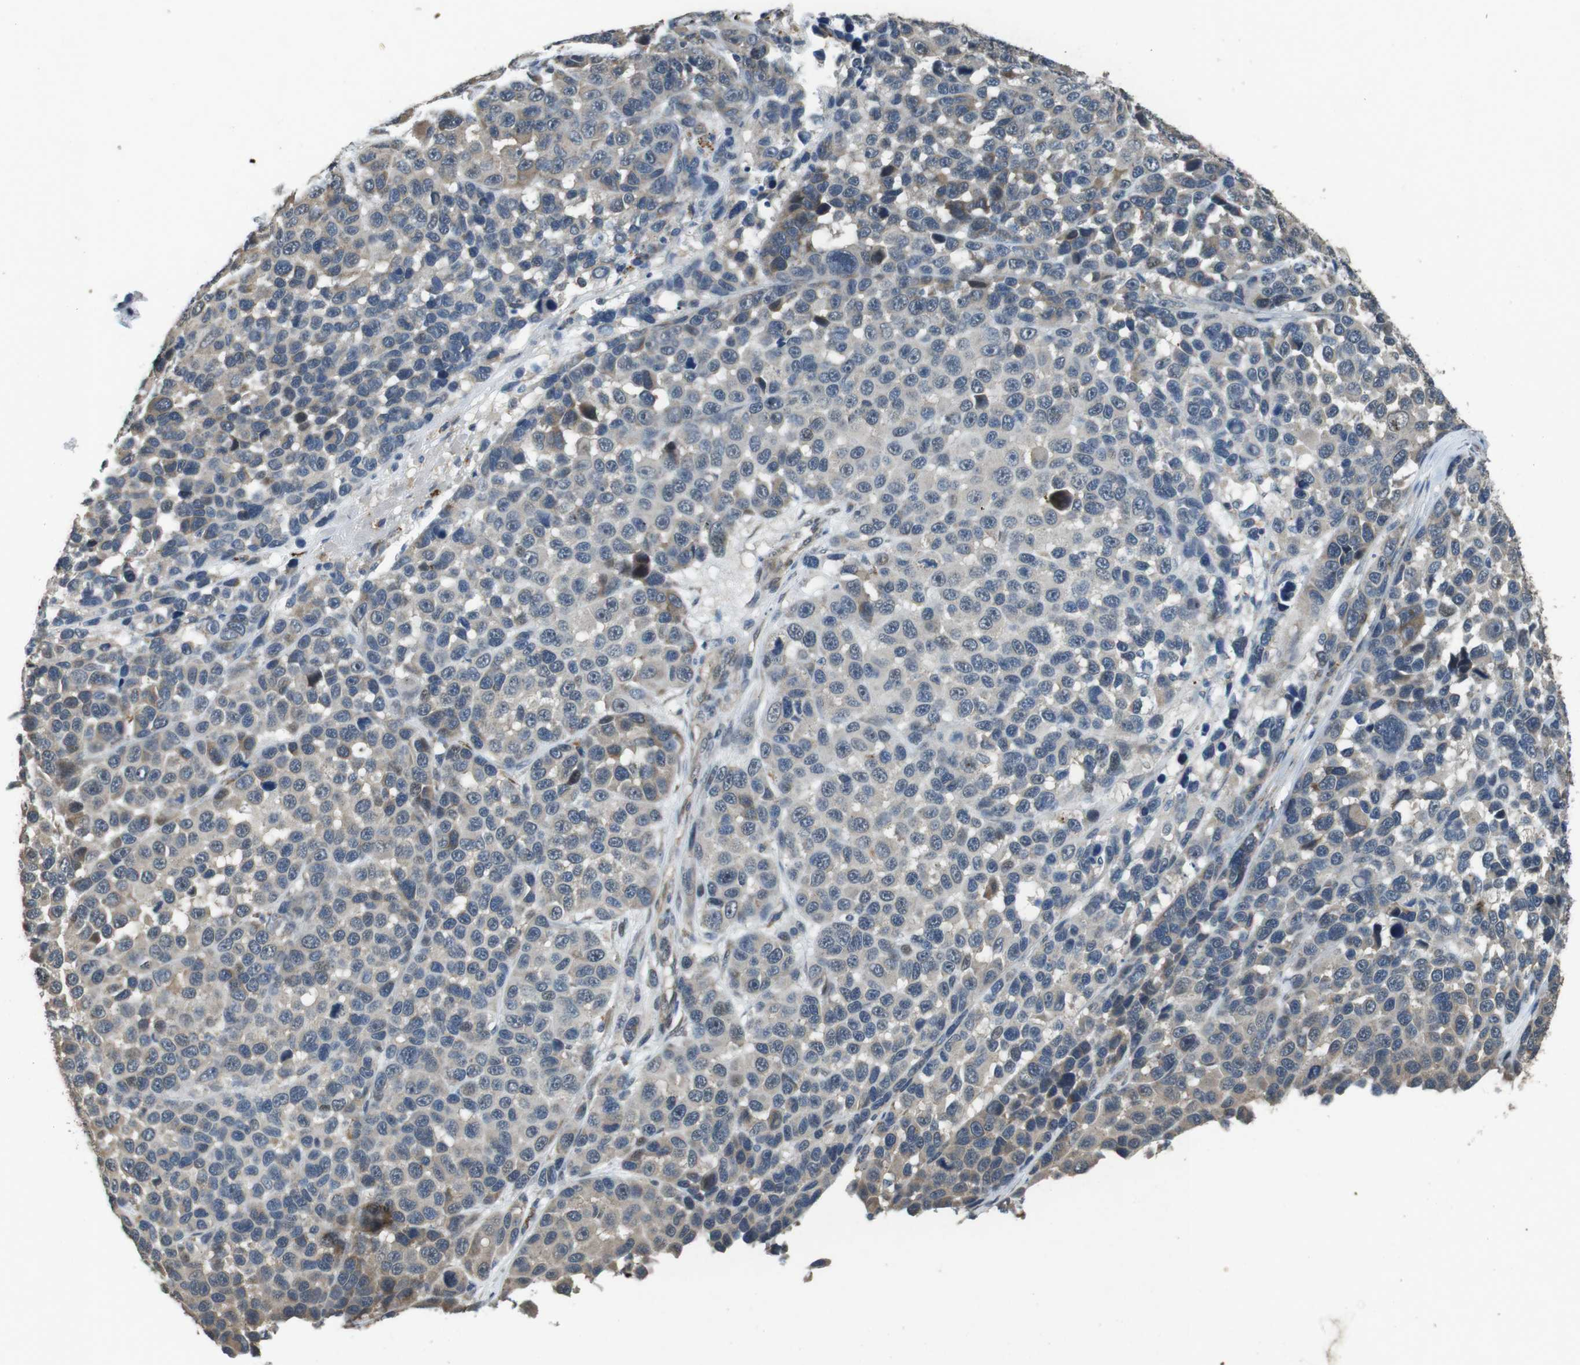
{"staining": {"intensity": "moderate", "quantity": ">75%", "location": "cytoplasmic/membranous"}, "tissue": "melanoma", "cell_type": "Tumor cells", "image_type": "cancer", "snomed": [{"axis": "morphology", "description": "Malignant melanoma, NOS"}, {"axis": "topography", "description": "Skin"}], "caption": "Malignant melanoma stained with immunohistochemistry (IHC) reveals moderate cytoplasmic/membranous staining in approximately >75% of tumor cells.", "gene": "CLDN7", "patient": {"sex": "male", "age": 53}}